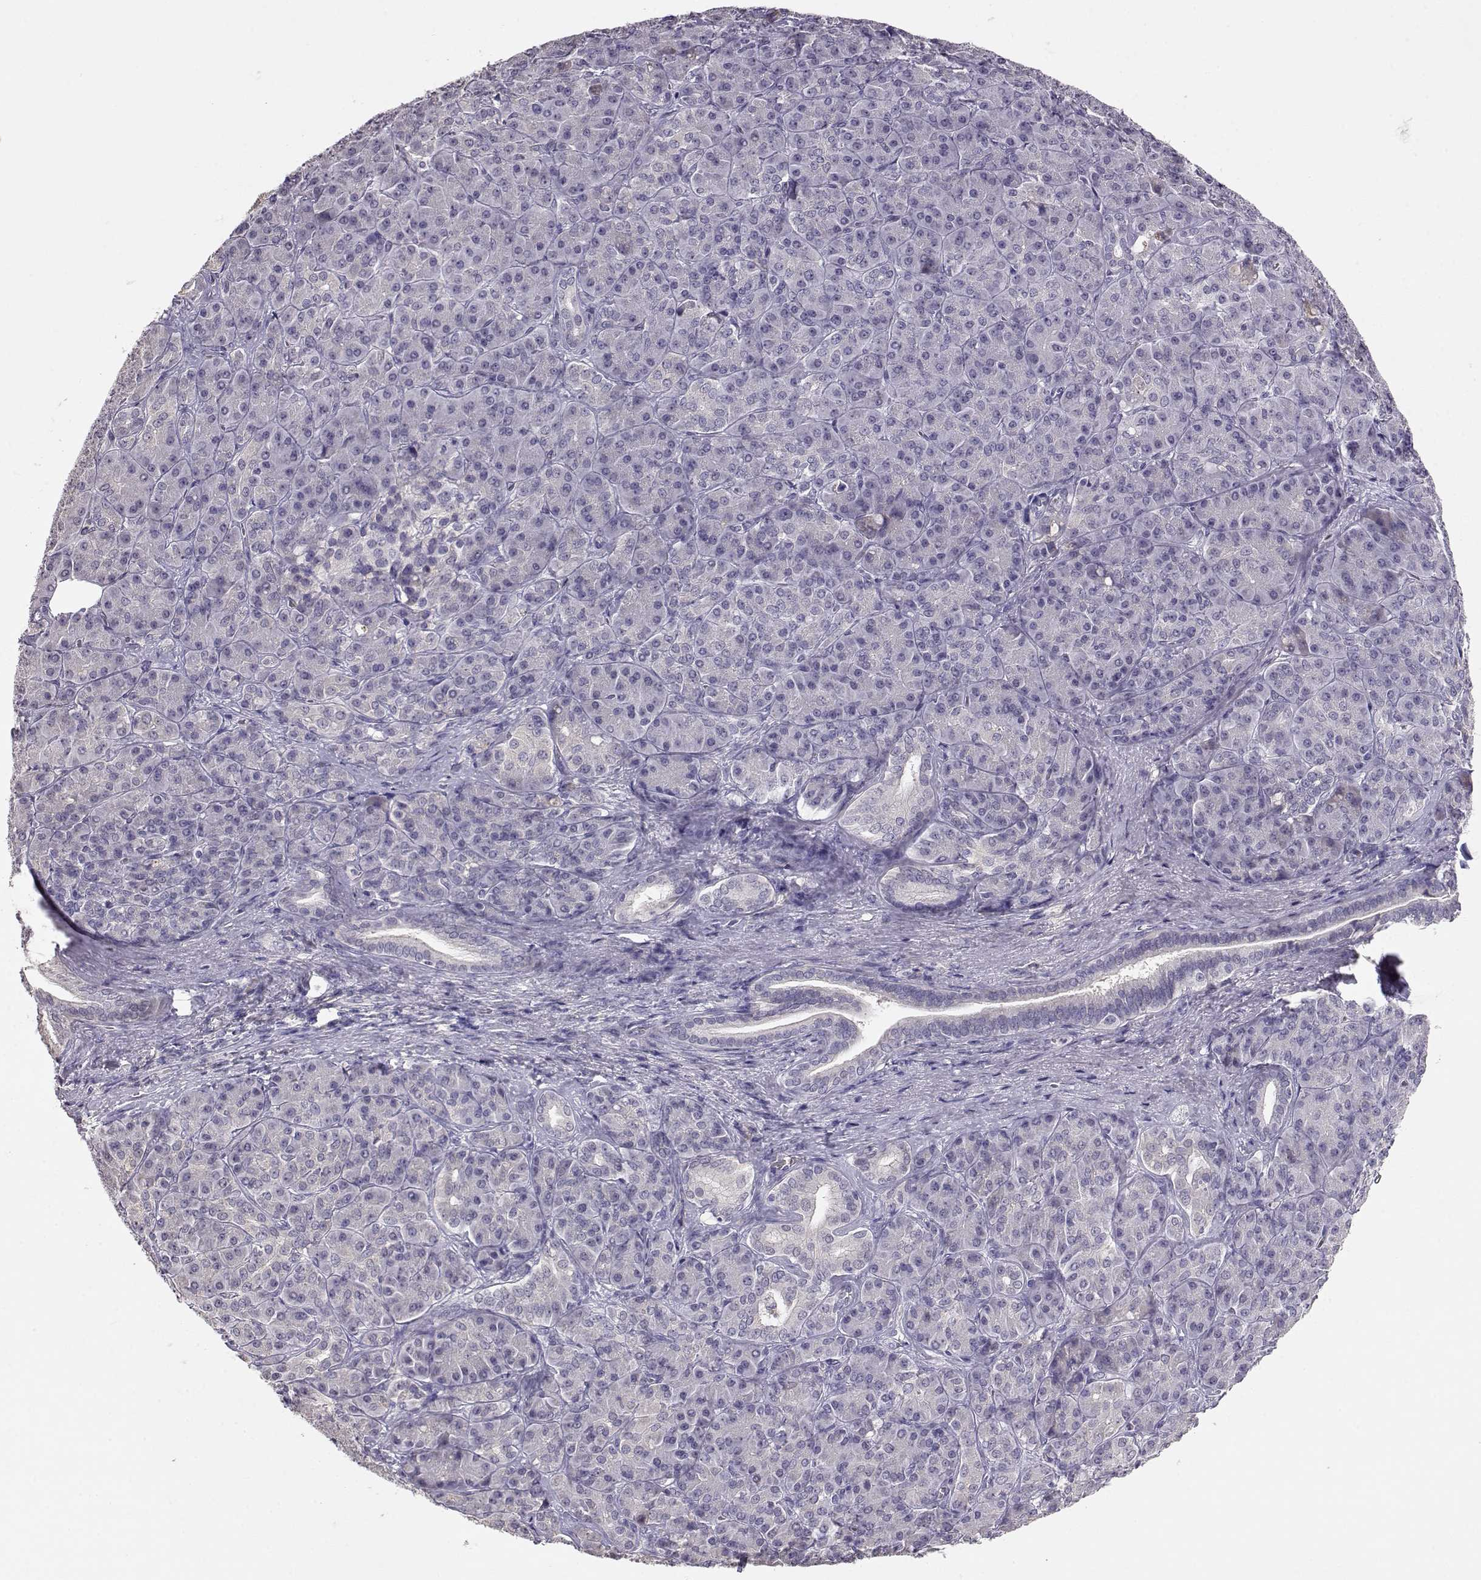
{"staining": {"intensity": "negative", "quantity": "none", "location": "none"}, "tissue": "pancreatic cancer", "cell_type": "Tumor cells", "image_type": "cancer", "snomed": [{"axis": "morphology", "description": "Normal tissue, NOS"}, {"axis": "morphology", "description": "Inflammation, NOS"}, {"axis": "morphology", "description": "Adenocarcinoma, NOS"}, {"axis": "topography", "description": "Pancreas"}], "caption": "An image of adenocarcinoma (pancreatic) stained for a protein demonstrates no brown staining in tumor cells.", "gene": "TACR1", "patient": {"sex": "male", "age": 57}}